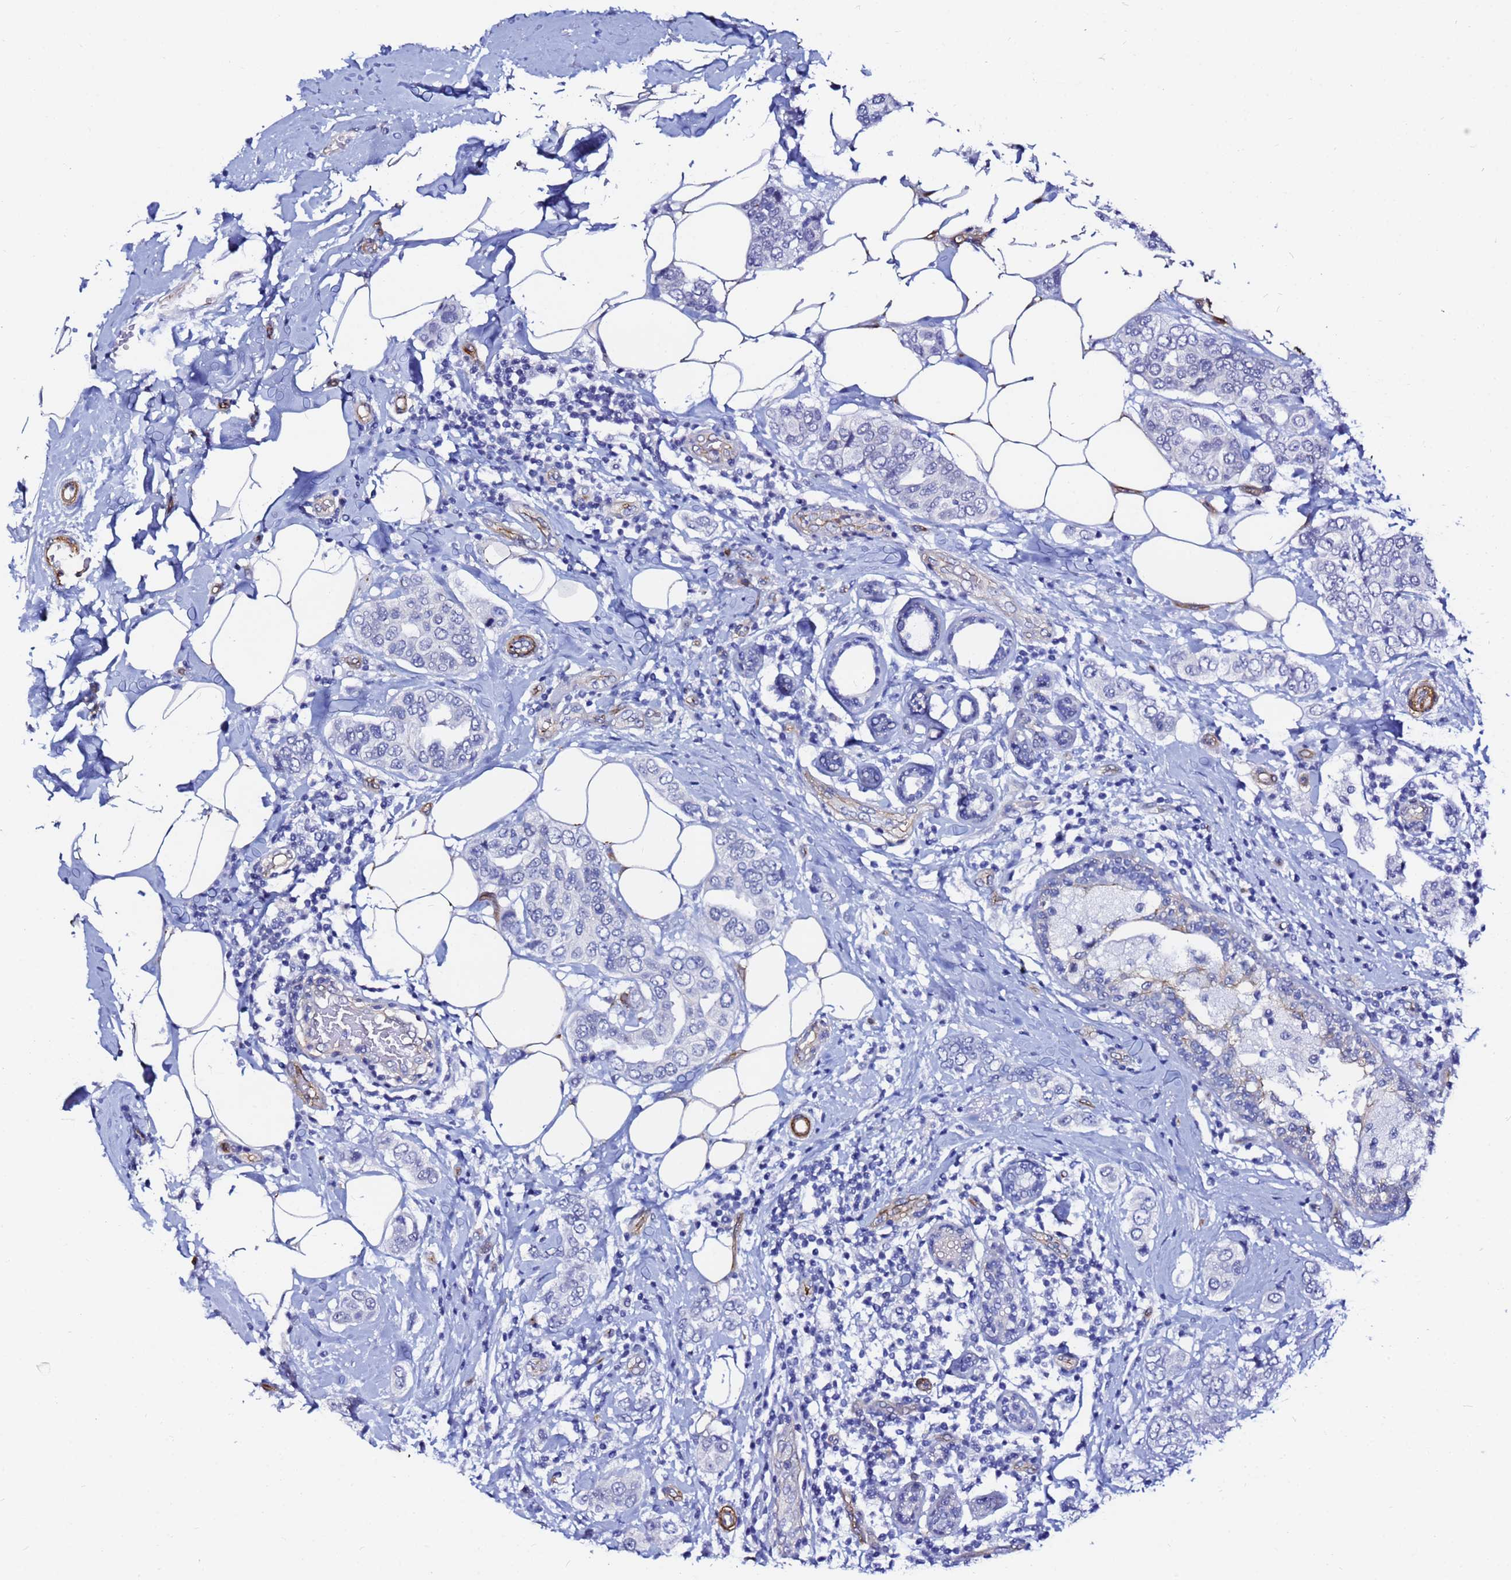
{"staining": {"intensity": "negative", "quantity": "none", "location": "none"}, "tissue": "breast cancer", "cell_type": "Tumor cells", "image_type": "cancer", "snomed": [{"axis": "morphology", "description": "Lobular carcinoma"}, {"axis": "topography", "description": "Breast"}], "caption": "This is an immunohistochemistry histopathology image of human breast cancer (lobular carcinoma). There is no expression in tumor cells.", "gene": "DEFB104A", "patient": {"sex": "female", "age": 51}}